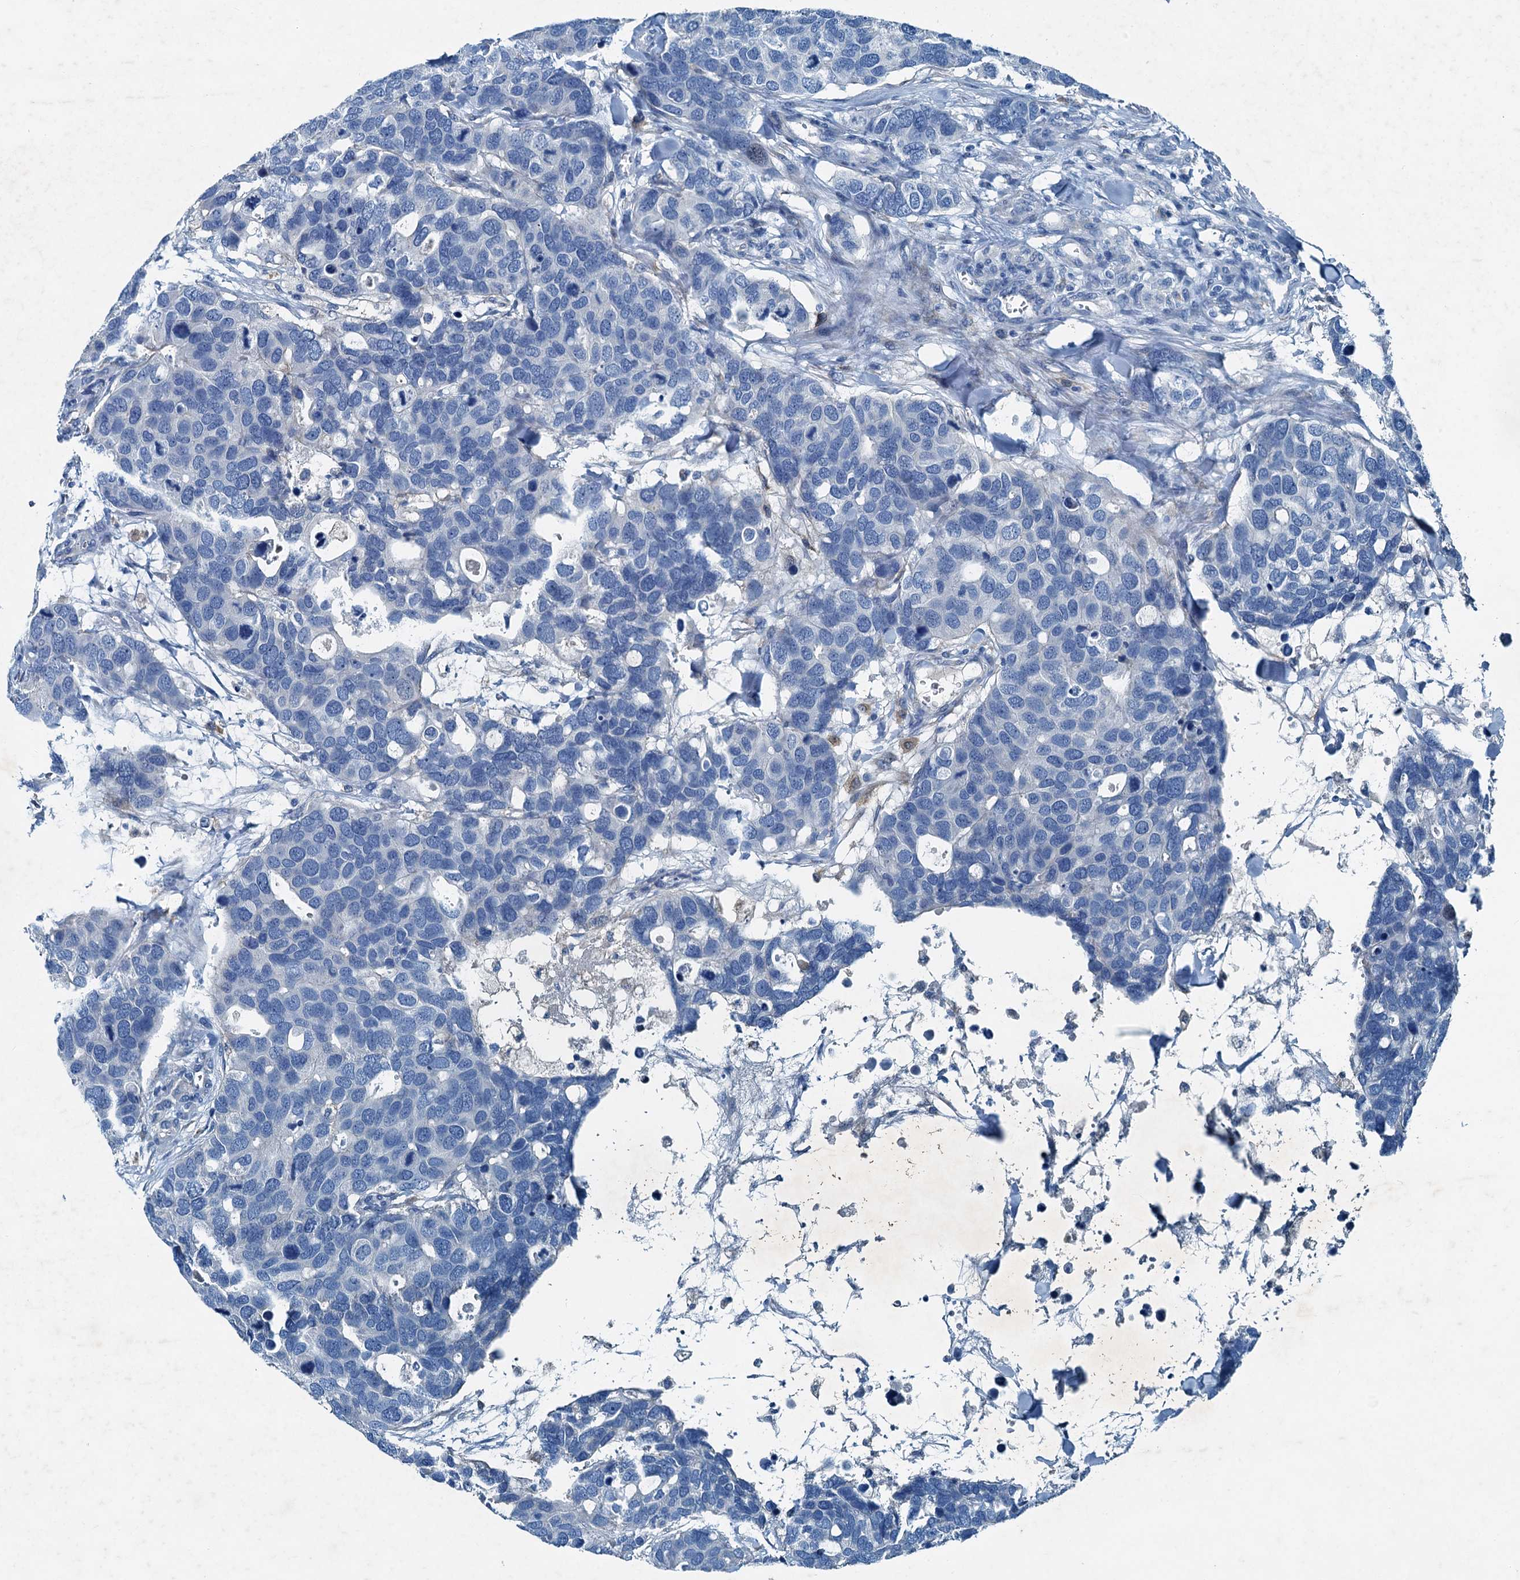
{"staining": {"intensity": "negative", "quantity": "none", "location": "none"}, "tissue": "breast cancer", "cell_type": "Tumor cells", "image_type": "cancer", "snomed": [{"axis": "morphology", "description": "Duct carcinoma"}, {"axis": "topography", "description": "Breast"}], "caption": "The immunohistochemistry image has no significant staining in tumor cells of breast intraductal carcinoma tissue.", "gene": "RAB3IL1", "patient": {"sex": "female", "age": 83}}